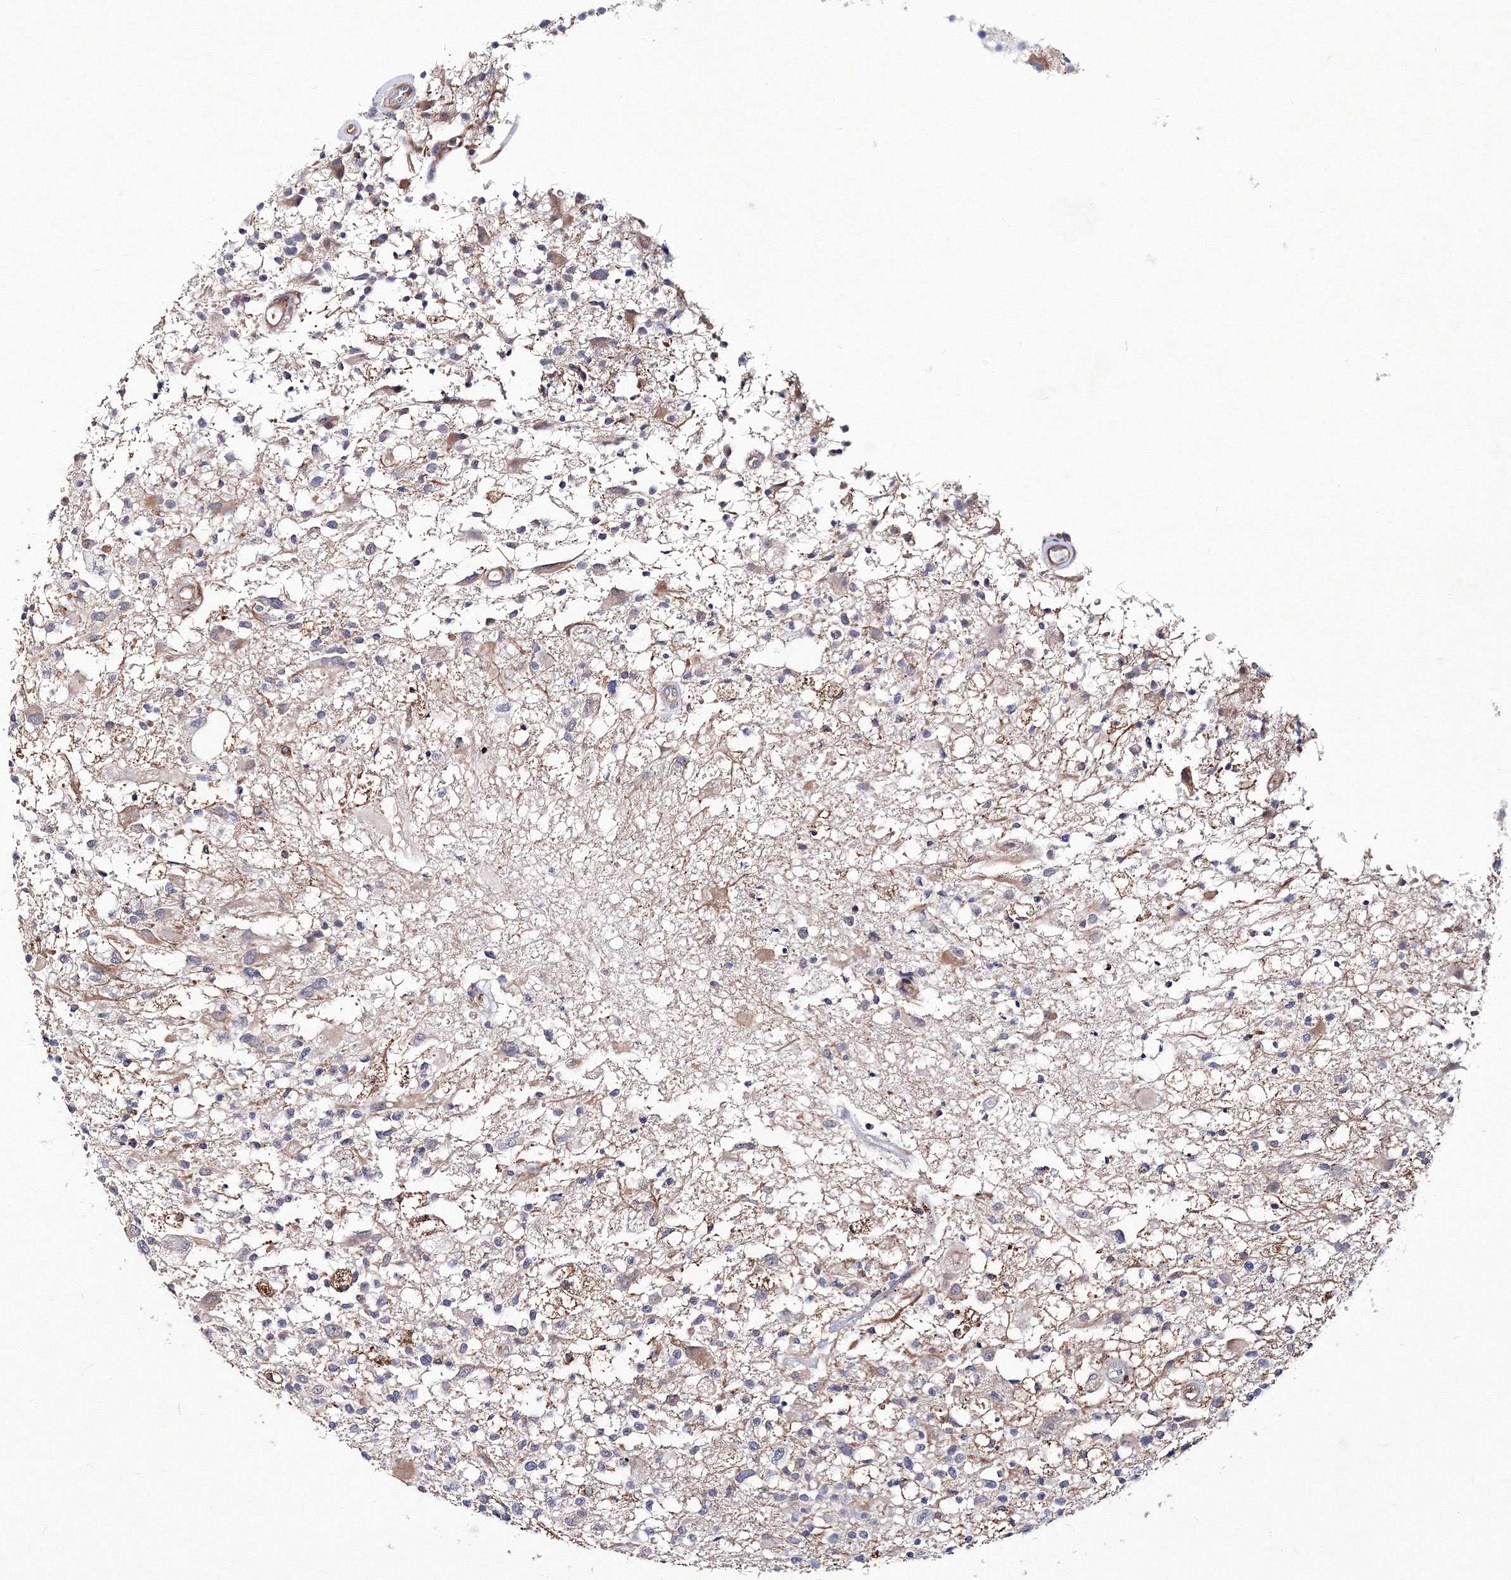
{"staining": {"intensity": "negative", "quantity": "none", "location": "none"}, "tissue": "glioma", "cell_type": "Tumor cells", "image_type": "cancer", "snomed": [{"axis": "morphology", "description": "Glioma, malignant, High grade"}, {"axis": "morphology", "description": "Glioblastoma, NOS"}, {"axis": "topography", "description": "Brain"}], "caption": "Photomicrograph shows no significant protein expression in tumor cells of malignant glioma (high-grade).", "gene": "C11orf52", "patient": {"sex": "male", "age": 60}}